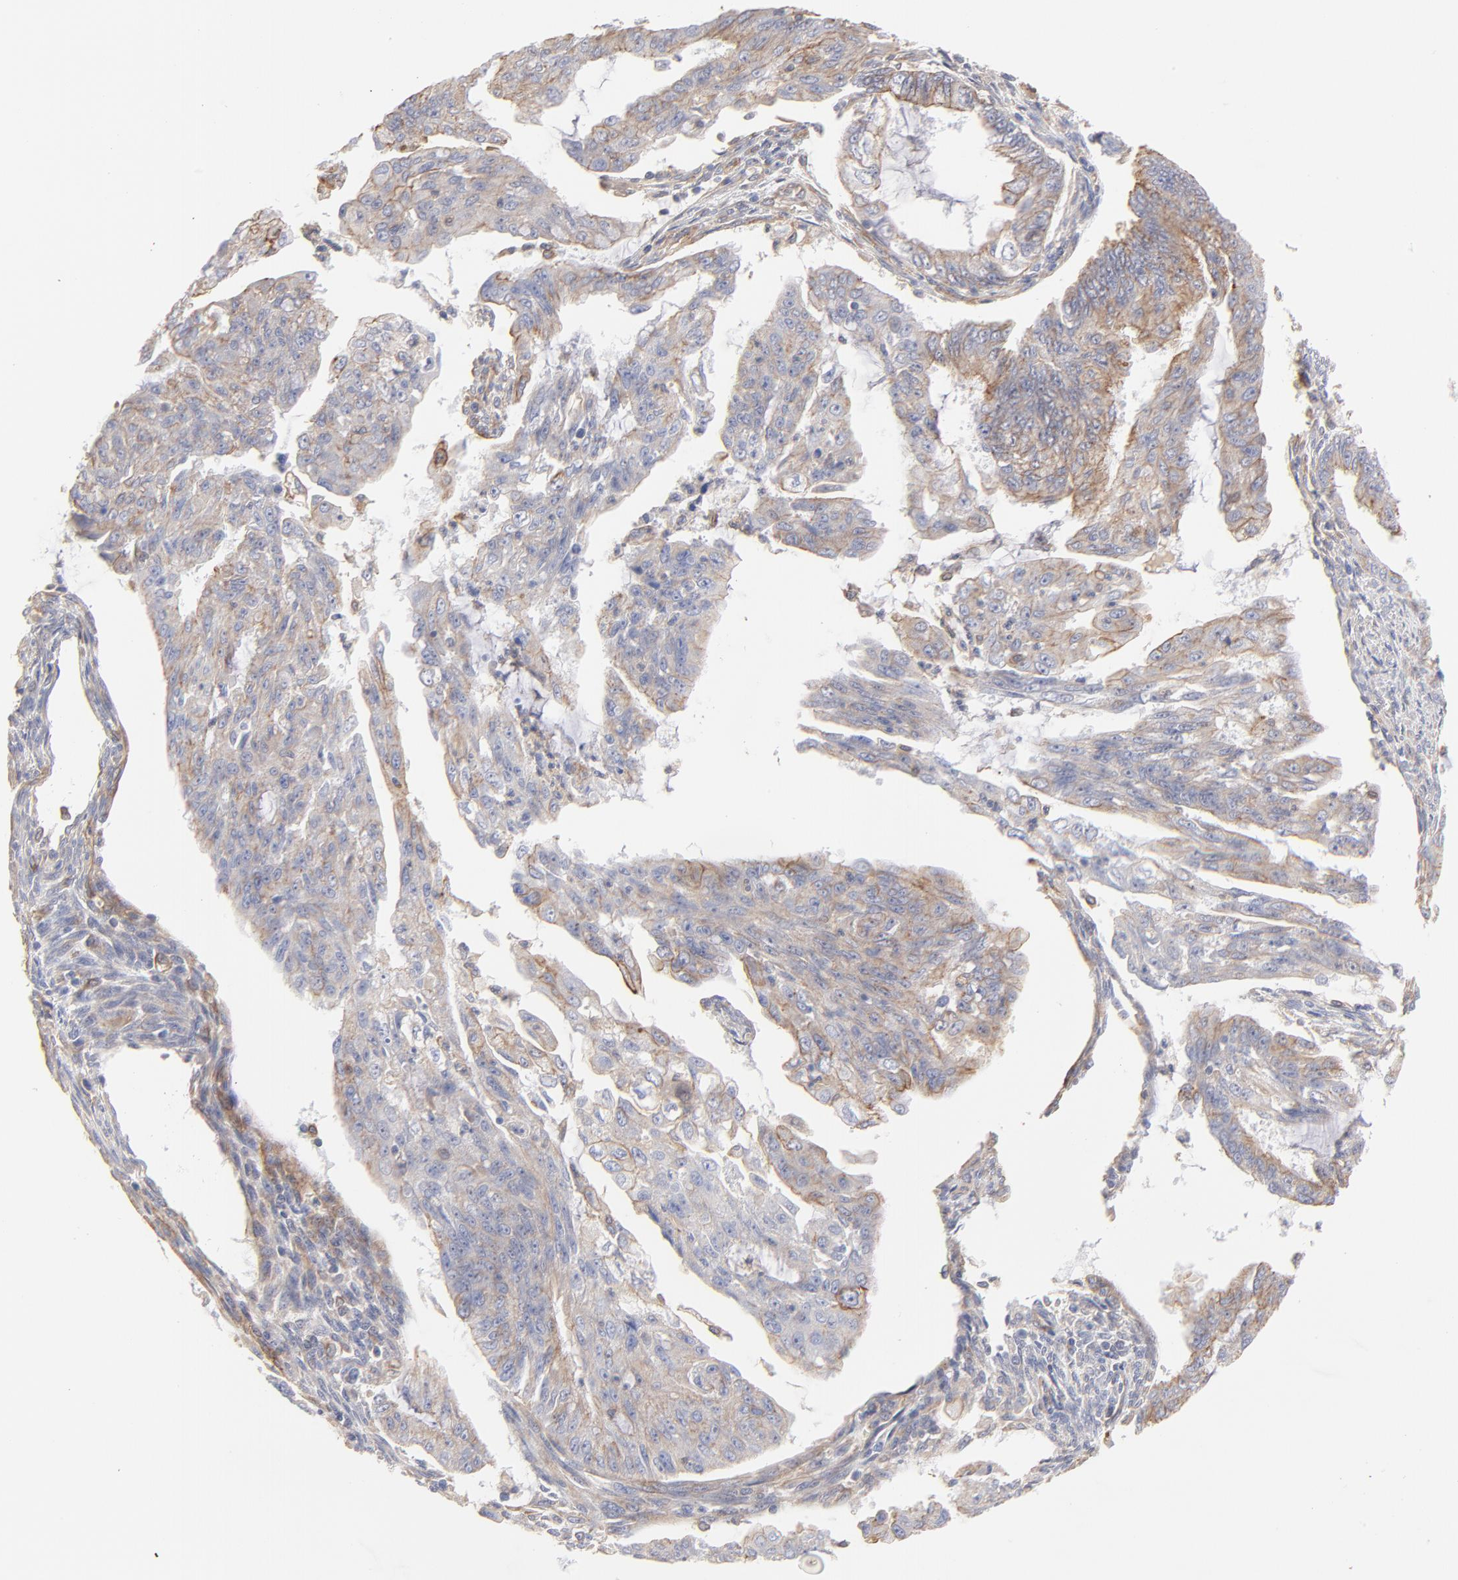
{"staining": {"intensity": "weak", "quantity": ">75%", "location": "cytoplasmic/membranous"}, "tissue": "endometrial cancer", "cell_type": "Tumor cells", "image_type": "cancer", "snomed": [{"axis": "morphology", "description": "Adenocarcinoma, NOS"}, {"axis": "topography", "description": "Endometrium"}], "caption": "Tumor cells reveal weak cytoplasmic/membranous positivity in approximately >75% of cells in endometrial adenocarcinoma. The staining was performed using DAB to visualize the protein expression in brown, while the nuclei were stained in blue with hematoxylin (Magnification: 20x).", "gene": "LRCH2", "patient": {"sex": "female", "age": 75}}